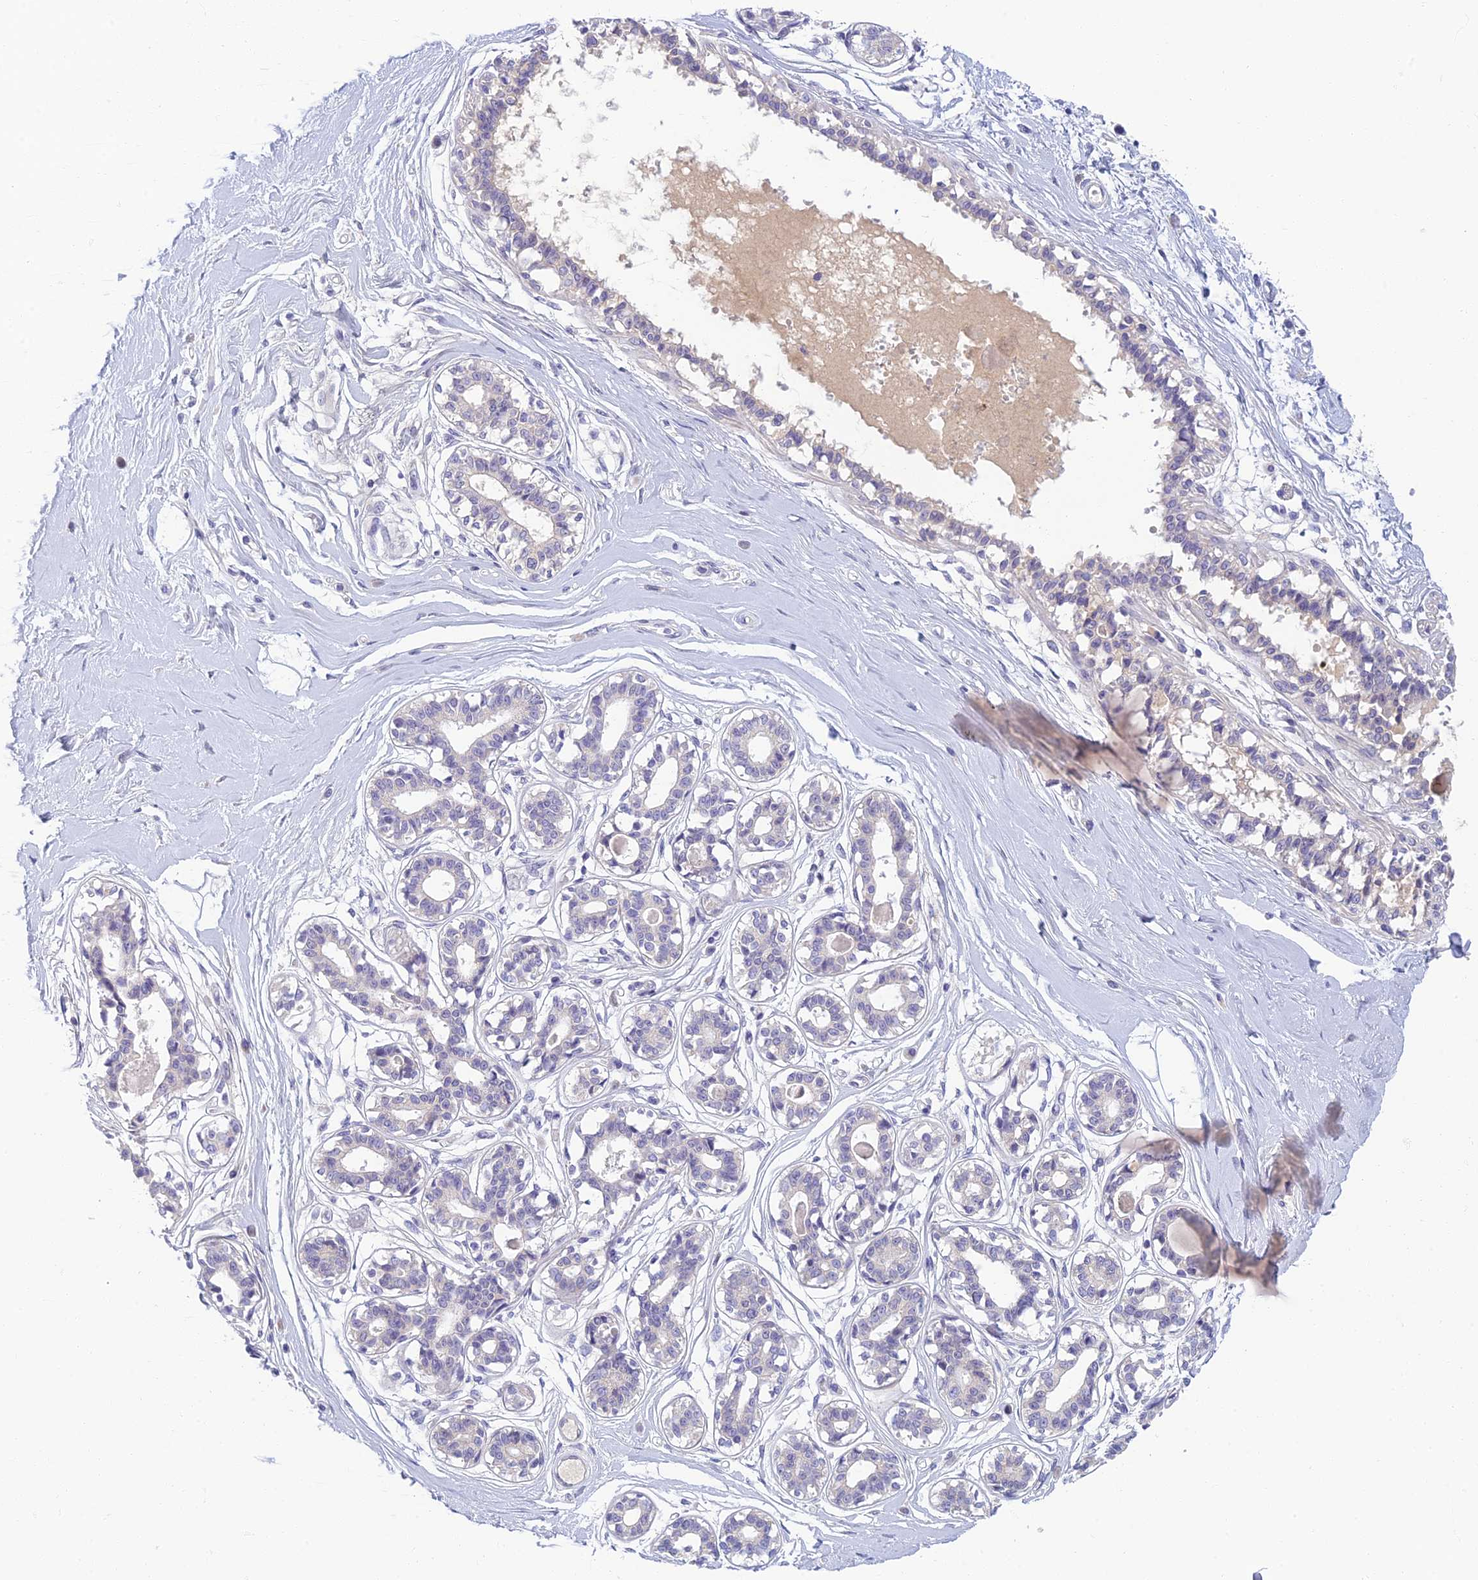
{"staining": {"intensity": "negative", "quantity": "none", "location": "none"}, "tissue": "breast", "cell_type": "Adipocytes", "image_type": "normal", "snomed": [{"axis": "morphology", "description": "Normal tissue, NOS"}, {"axis": "topography", "description": "Breast"}], "caption": "Immunohistochemistry of normal breast demonstrates no staining in adipocytes.", "gene": "SLC25A41", "patient": {"sex": "female", "age": 45}}